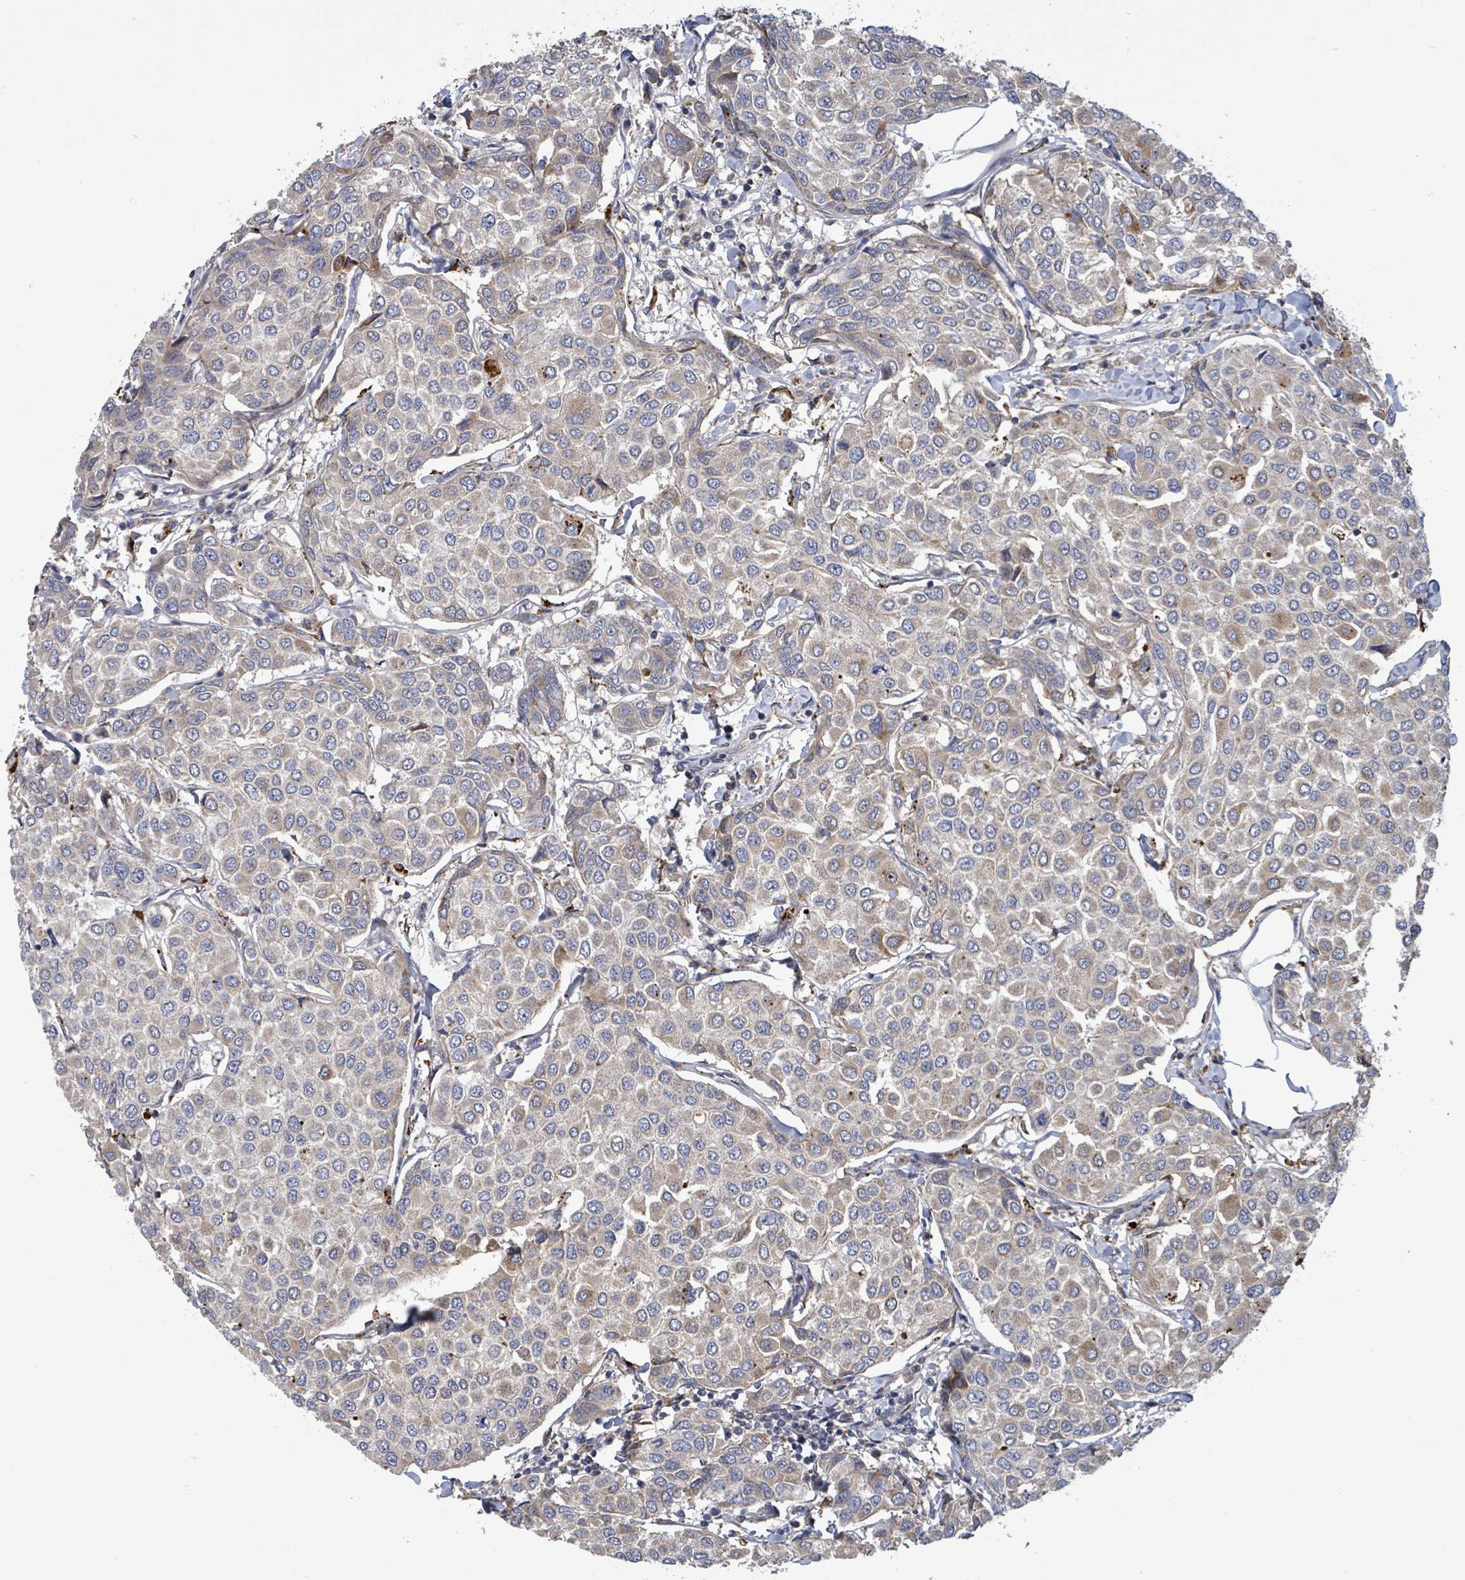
{"staining": {"intensity": "weak", "quantity": "25%-75%", "location": "cytoplasmic/membranous"}, "tissue": "breast cancer", "cell_type": "Tumor cells", "image_type": "cancer", "snomed": [{"axis": "morphology", "description": "Duct carcinoma"}, {"axis": "topography", "description": "Breast"}], "caption": "Brown immunohistochemical staining in human breast cancer (invasive ductal carcinoma) exhibits weak cytoplasmic/membranous staining in approximately 25%-75% of tumor cells. The staining was performed using DAB (3,3'-diaminobenzidine), with brown indicating positive protein expression. Nuclei are stained blue with hematoxylin.", "gene": "DIPK2A", "patient": {"sex": "female", "age": 55}}